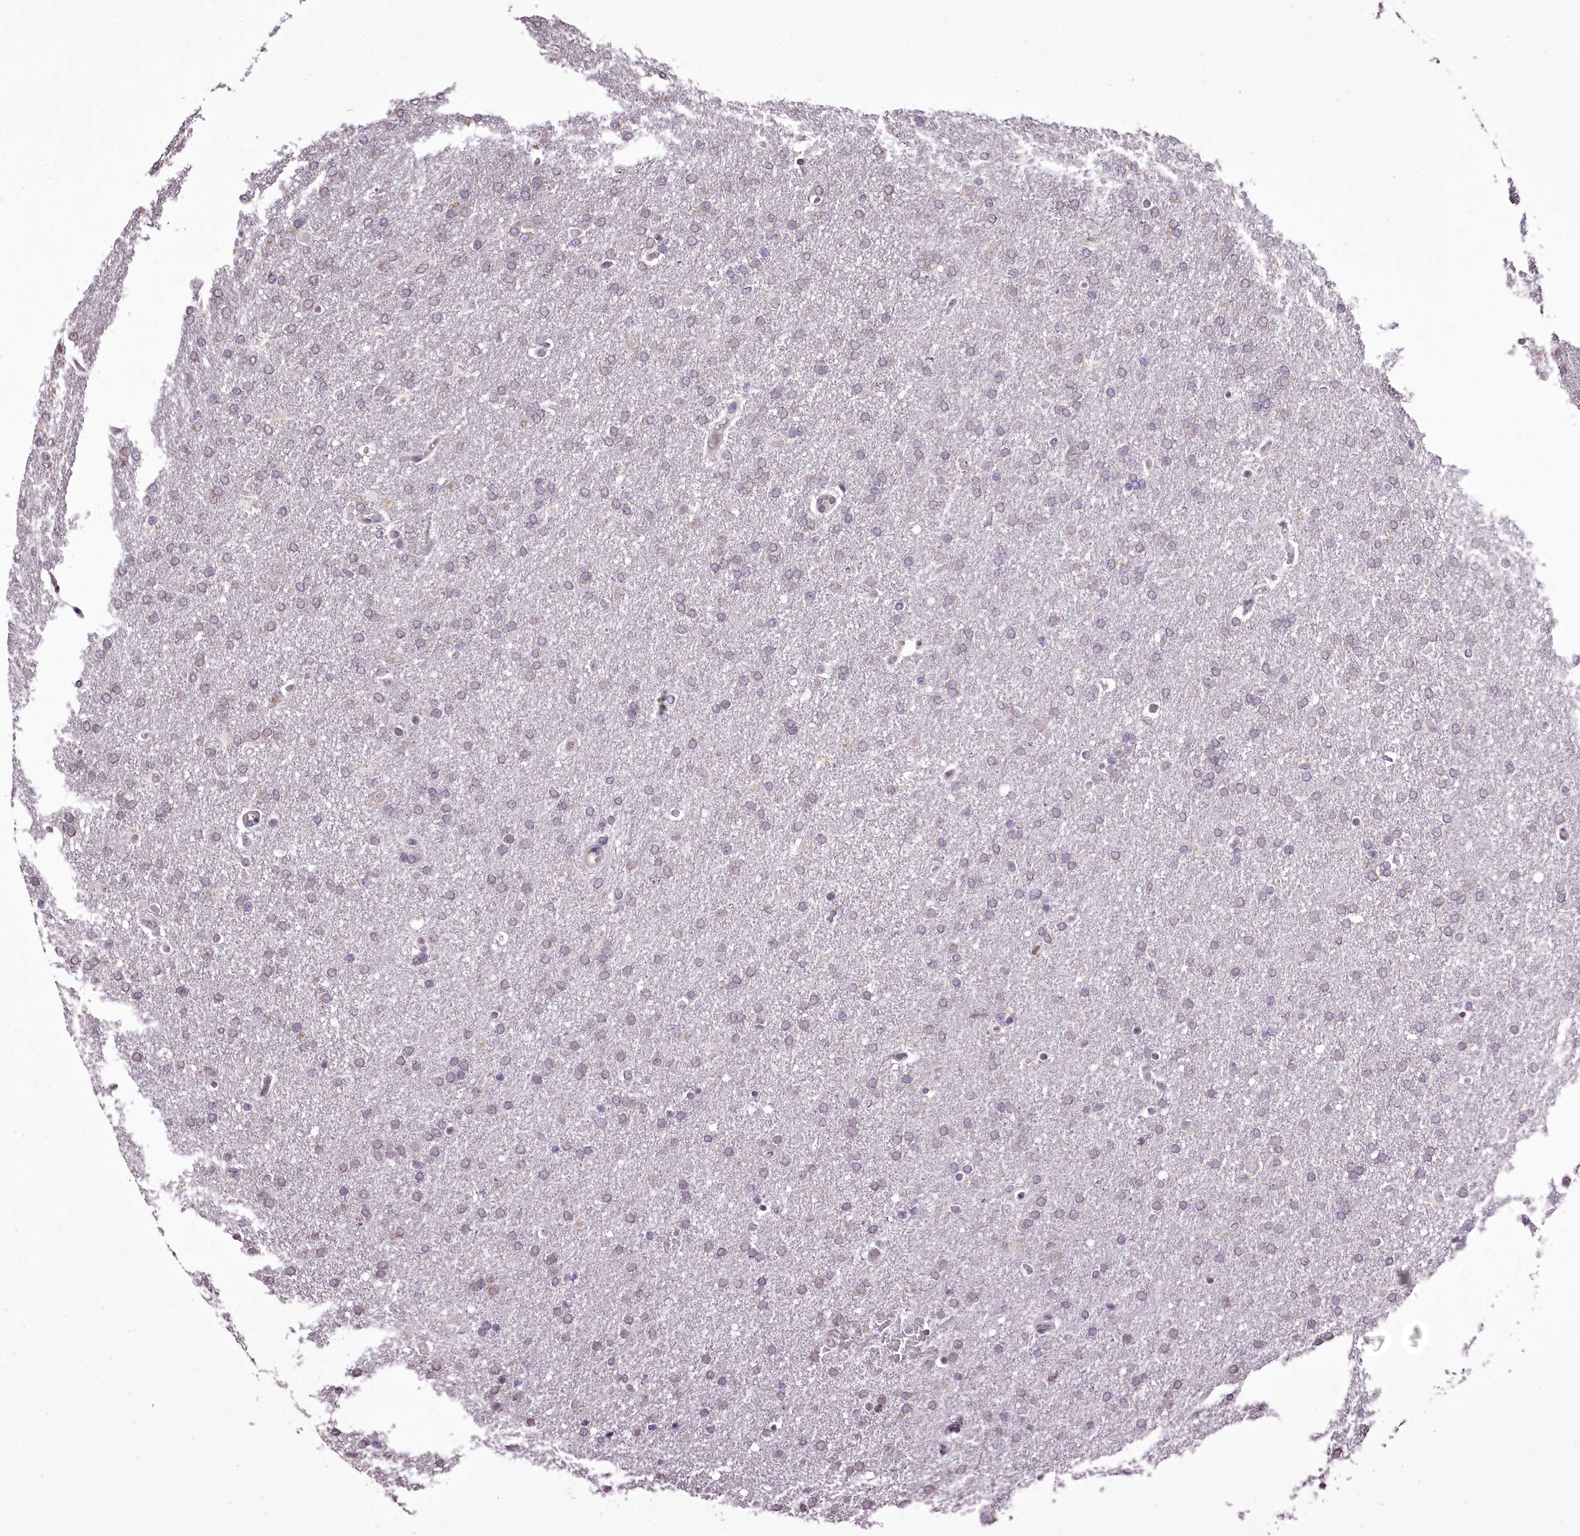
{"staining": {"intensity": "negative", "quantity": "none", "location": "none"}, "tissue": "glioma", "cell_type": "Tumor cells", "image_type": "cancer", "snomed": [{"axis": "morphology", "description": "Glioma, malignant, High grade"}, {"axis": "topography", "description": "Brain"}], "caption": "An image of malignant high-grade glioma stained for a protein exhibits no brown staining in tumor cells.", "gene": "C1orf56", "patient": {"sex": "male", "age": 72}}